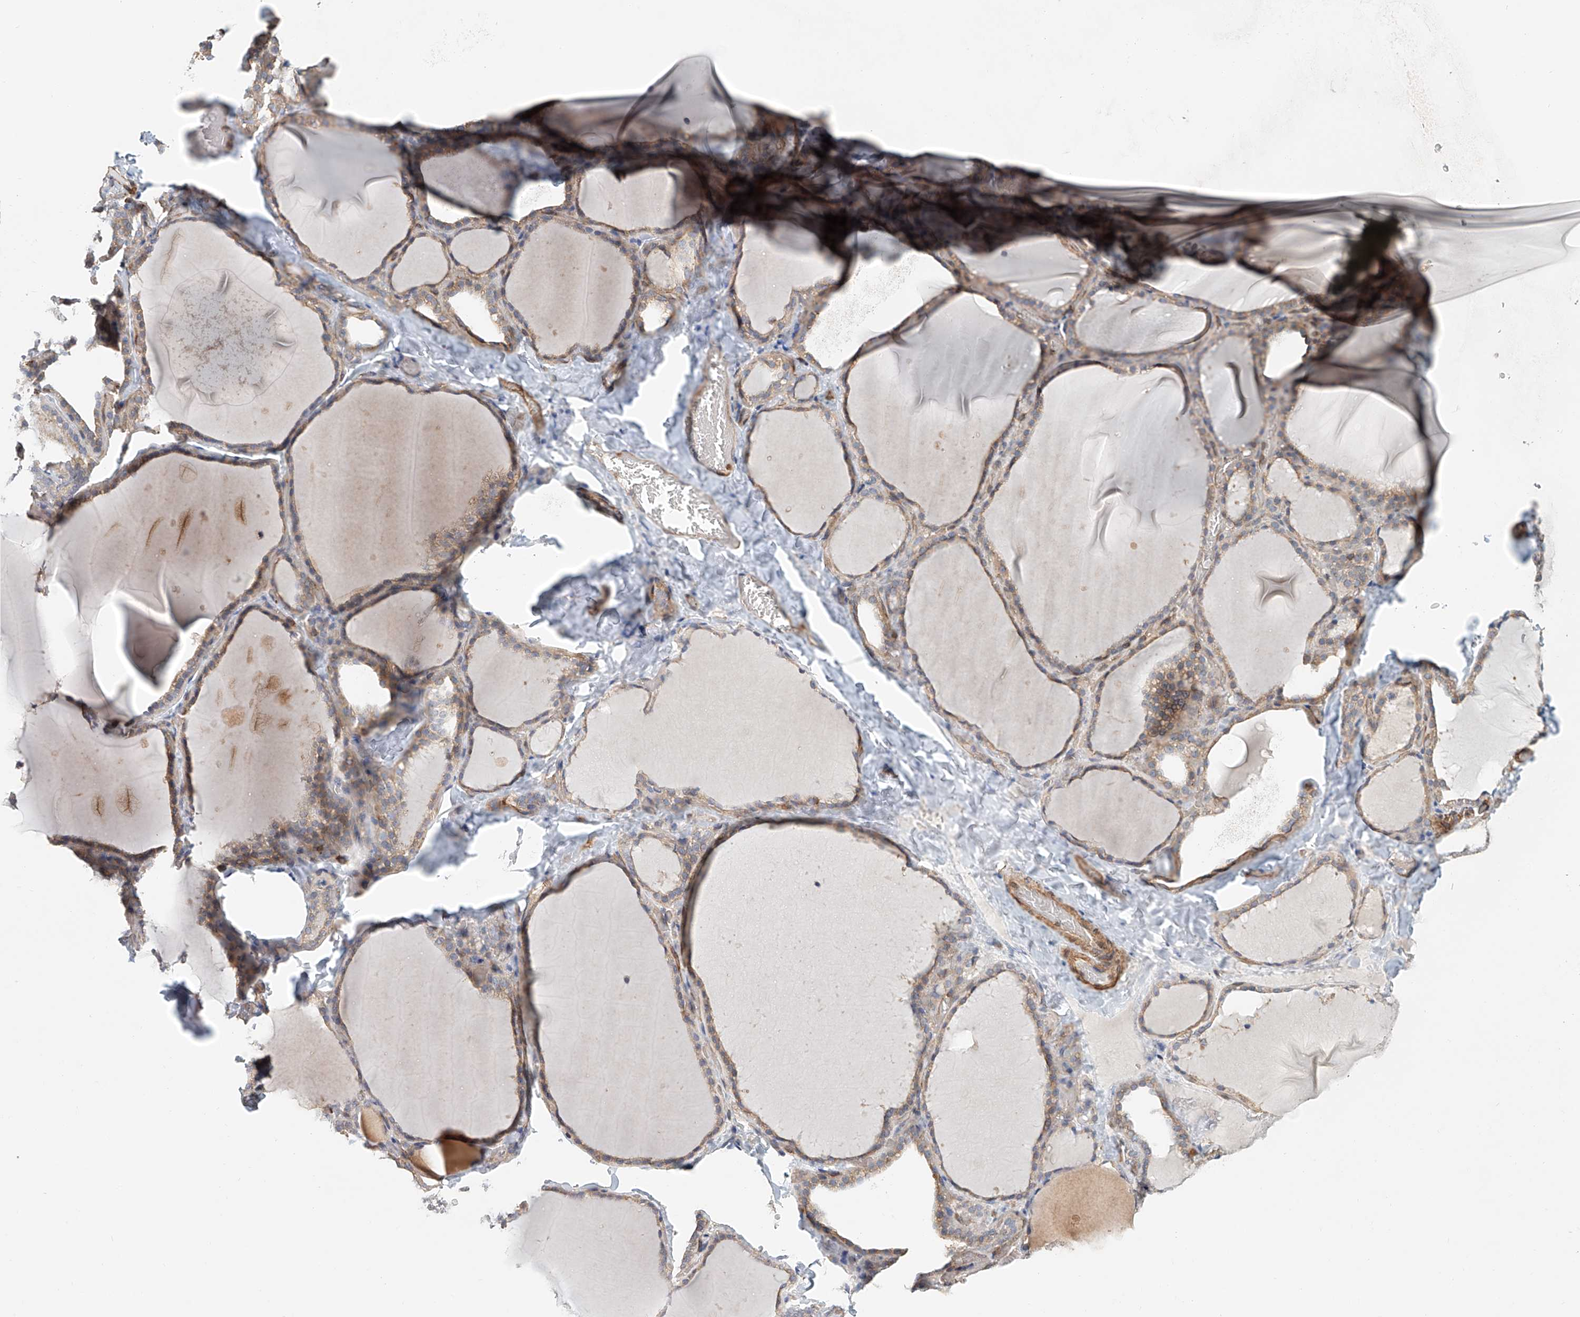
{"staining": {"intensity": "weak", "quantity": "25%-75%", "location": "cytoplasmic/membranous"}, "tissue": "thyroid gland", "cell_type": "Glandular cells", "image_type": "normal", "snomed": [{"axis": "morphology", "description": "Normal tissue, NOS"}, {"axis": "topography", "description": "Thyroid gland"}], "caption": "Approximately 25%-75% of glandular cells in normal thyroid gland exhibit weak cytoplasmic/membranous protein positivity as visualized by brown immunohistochemical staining.", "gene": "FRYL", "patient": {"sex": "female", "age": 22}}